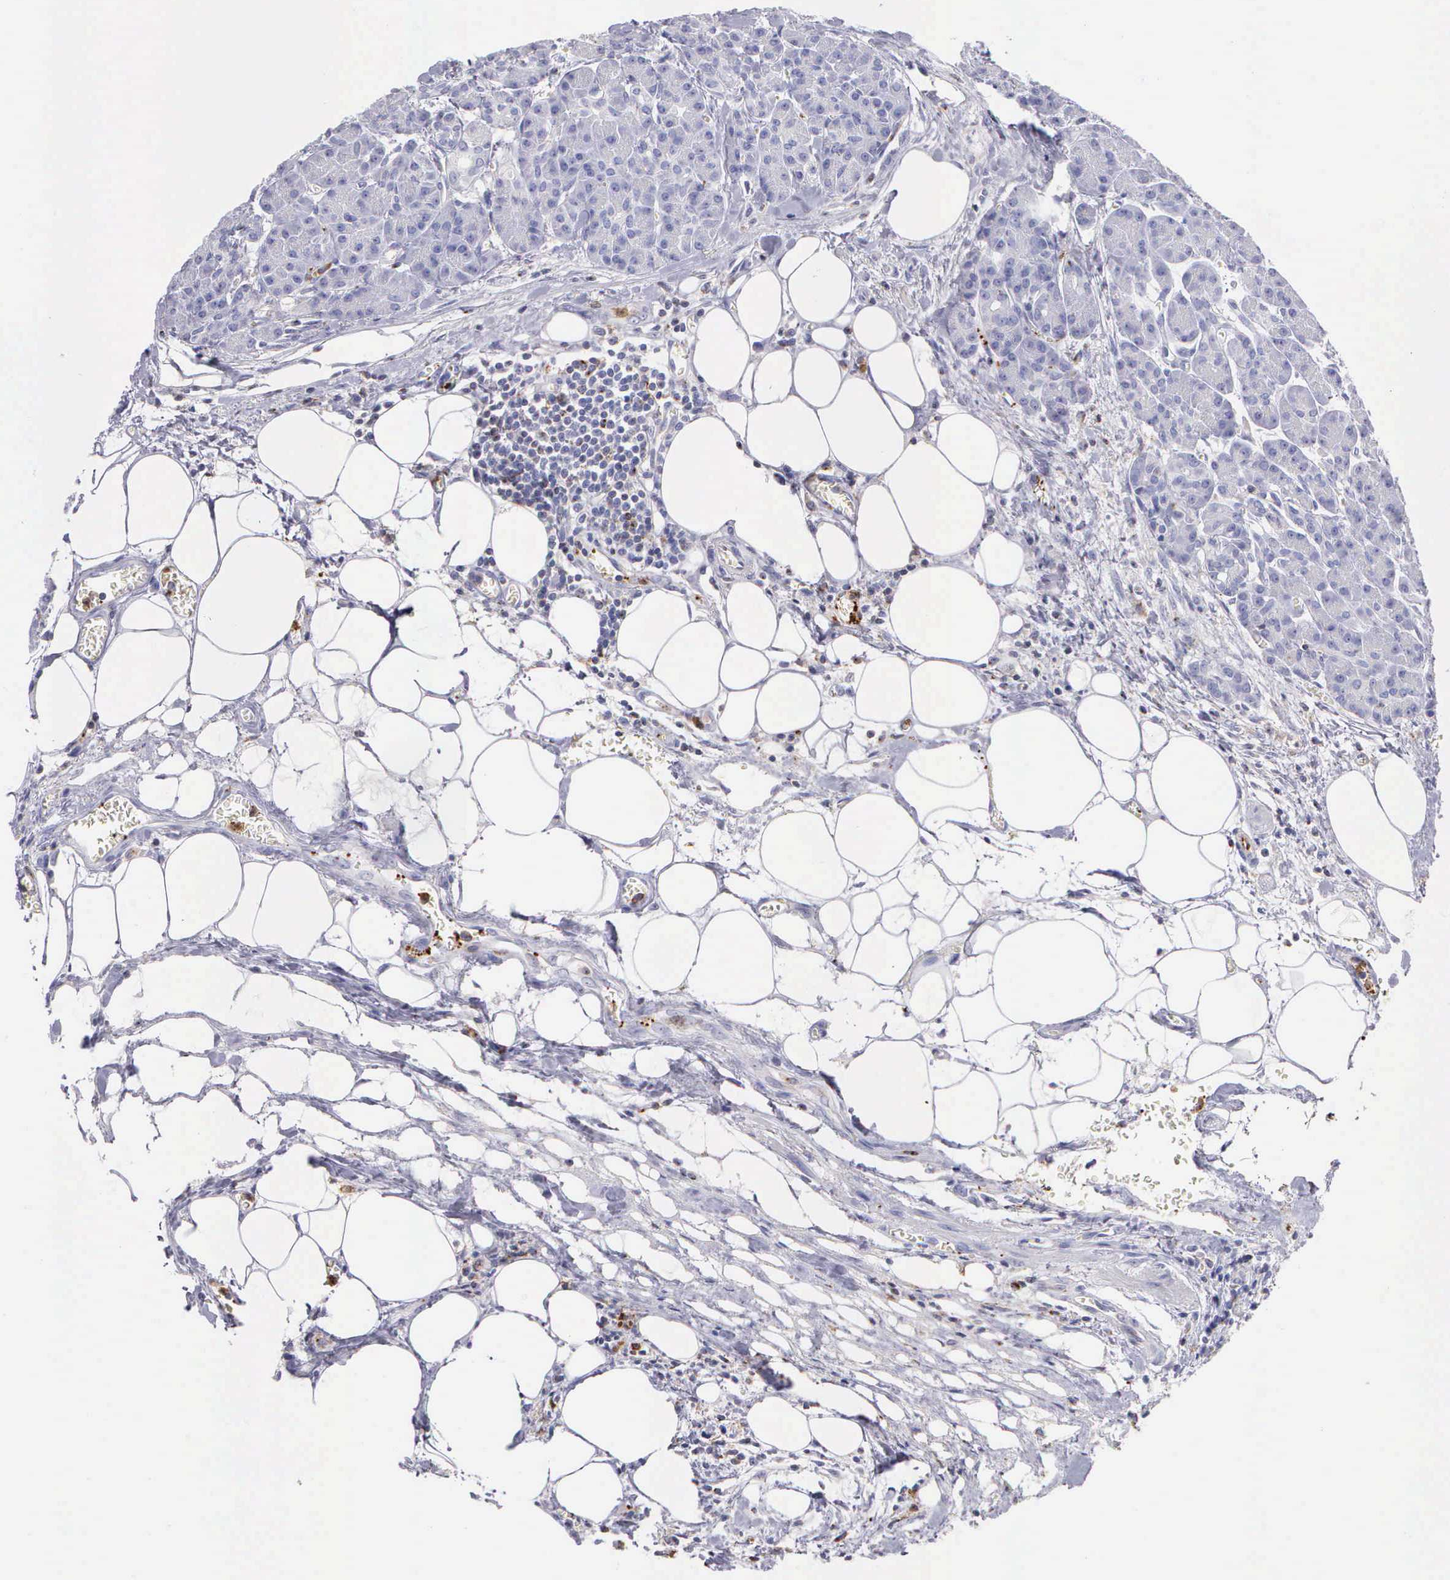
{"staining": {"intensity": "negative", "quantity": "none", "location": "none"}, "tissue": "pancreas", "cell_type": "Exocrine glandular cells", "image_type": "normal", "snomed": [{"axis": "morphology", "description": "Normal tissue, NOS"}, {"axis": "topography", "description": "Pancreas"}], "caption": "The photomicrograph demonstrates no significant expression in exocrine glandular cells of pancreas.", "gene": "SRGN", "patient": {"sex": "male", "age": 73}}